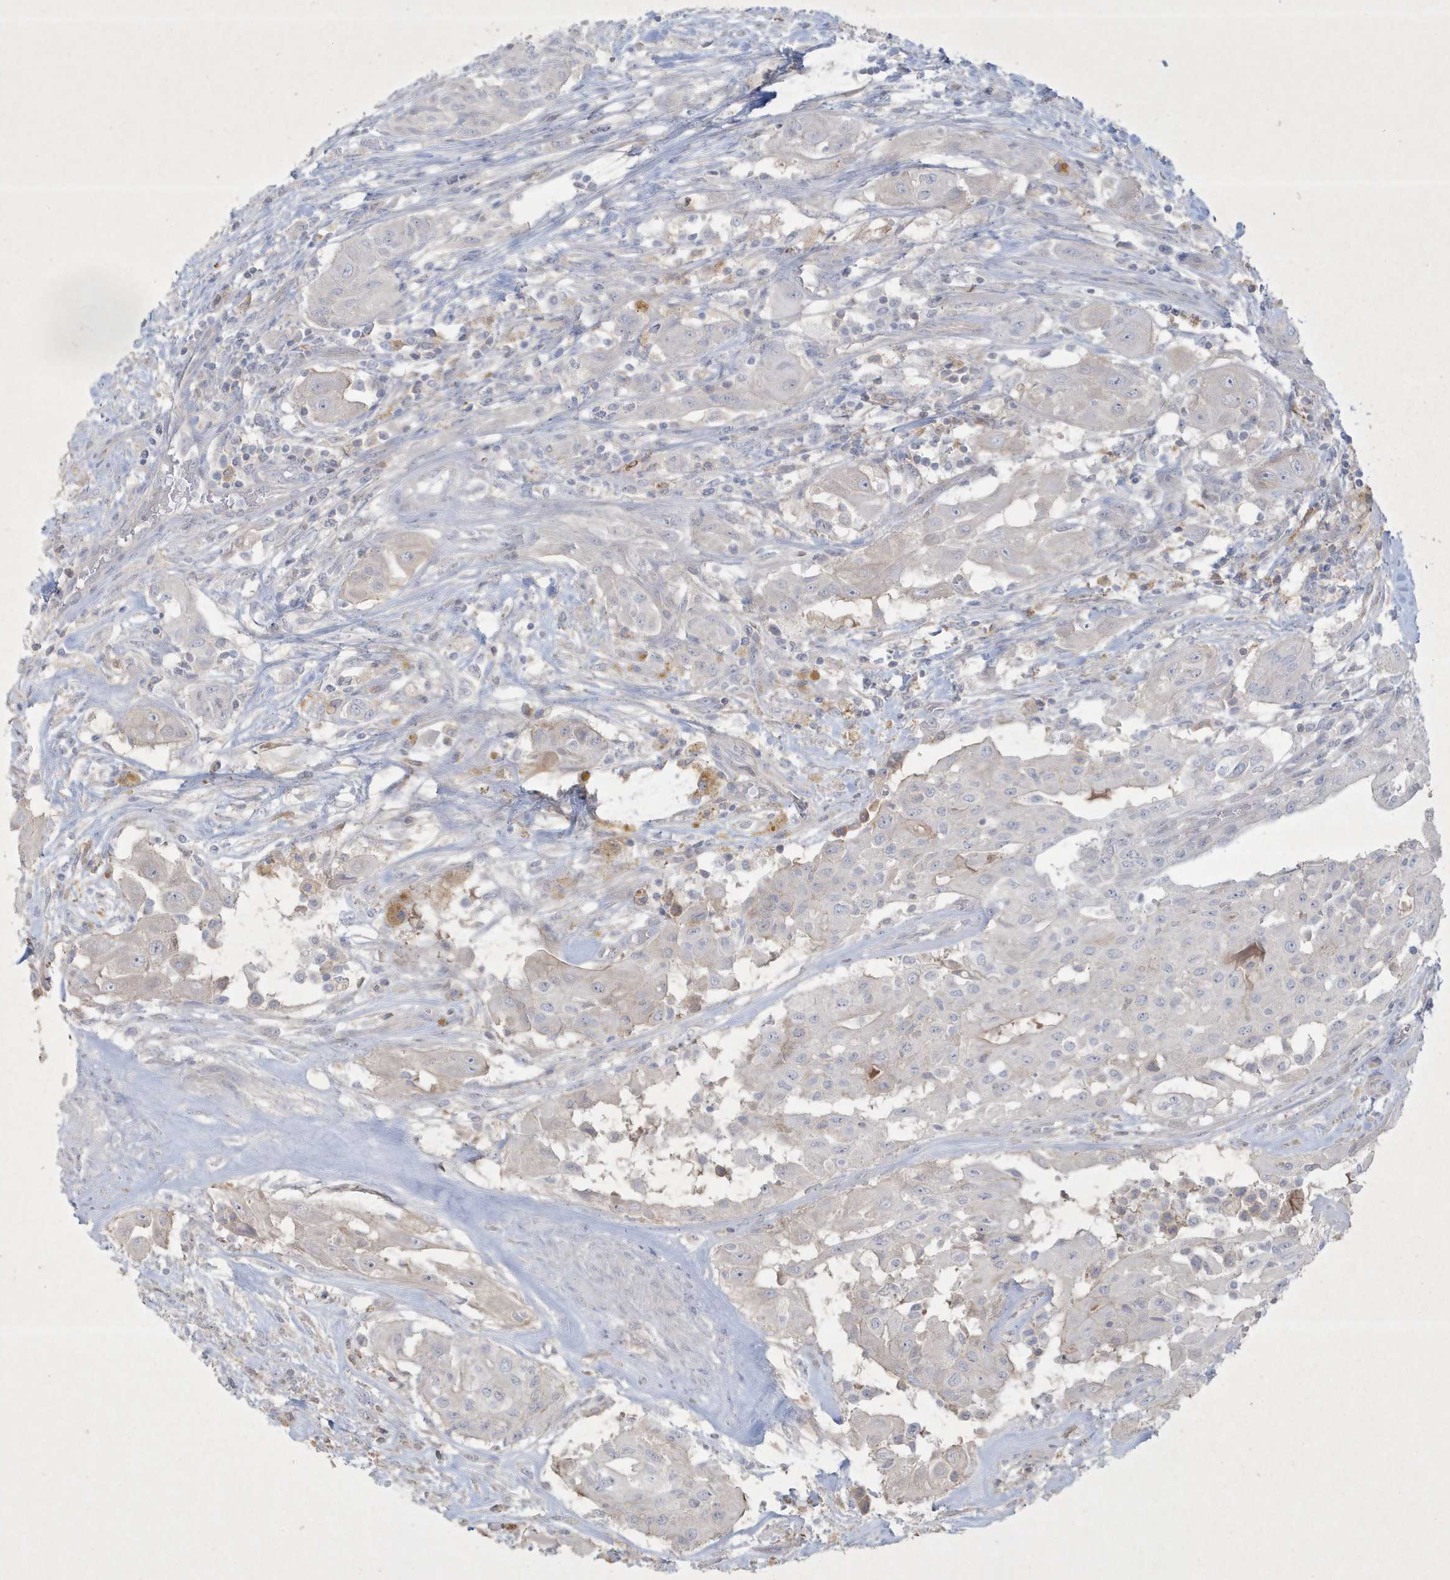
{"staining": {"intensity": "negative", "quantity": "none", "location": "none"}, "tissue": "thyroid cancer", "cell_type": "Tumor cells", "image_type": "cancer", "snomed": [{"axis": "morphology", "description": "Papillary adenocarcinoma, NOS"}, {"axis": "topography", "description": "Thyroid gland"}], "caption": "The image exhibits no staining of tumor cells in thyroid cancer.", "gene": "CCDC24", "patient": {"sex": "female", "age": 59}}